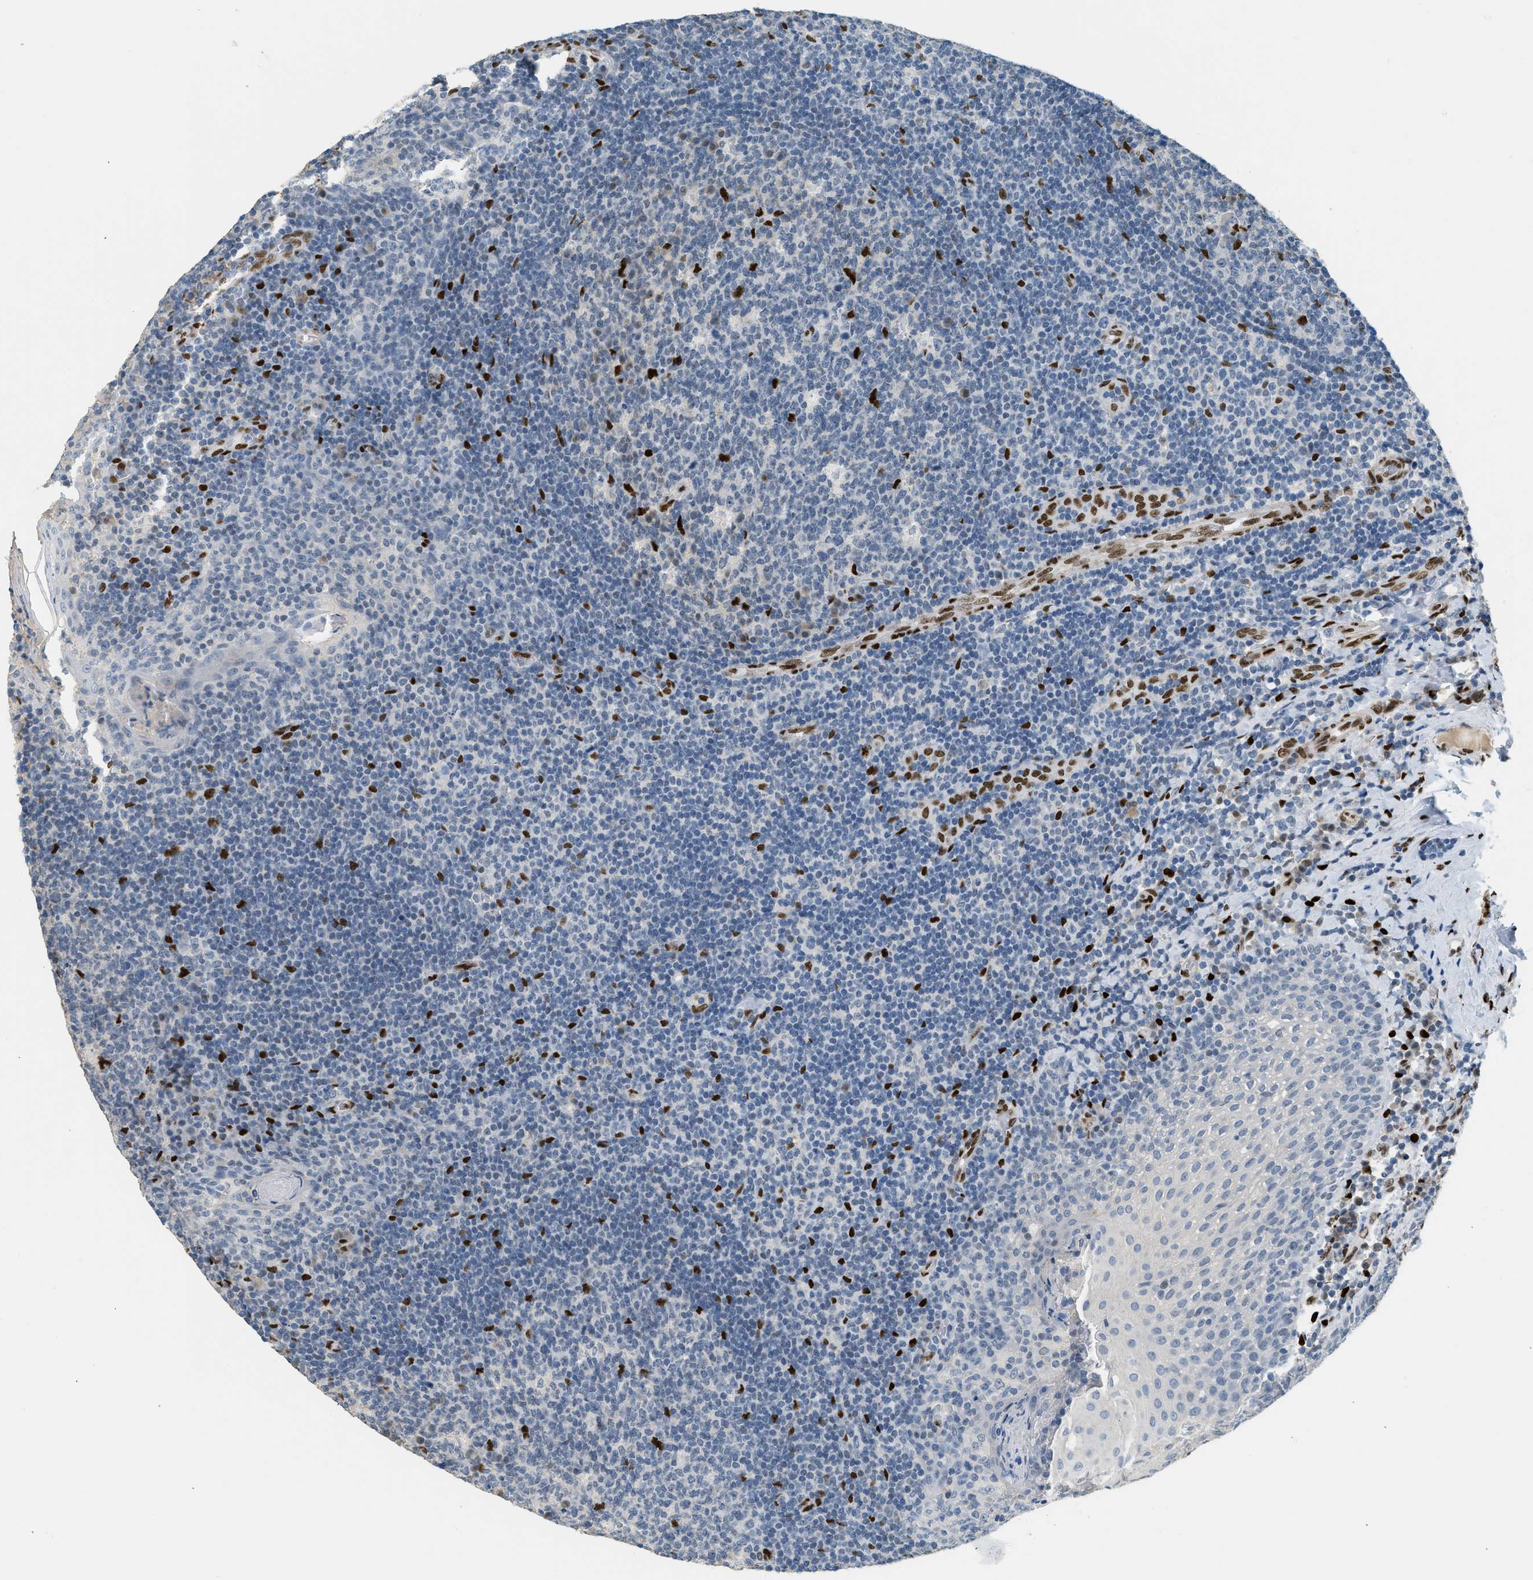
{"staining": {"intensity": "strong", "quantity": "<25%", "location": "nuclear"}, "tissue": "tonsil", "cell_type": "Germinal center cells", "image_type": "normal", "snomed": [{"axis": "morphology", "description": "Normal tissue, NOS"}, {"axis": "topography", "description": "Tonsil"}], "caption": "Strong nuclear positivity for a protein is seen in approximately <25% of germinal center cells of normal tonsil using immunohistochemistry.", "gene": "ZBTB20", "patient": {"sex": "male", "age": 17}}